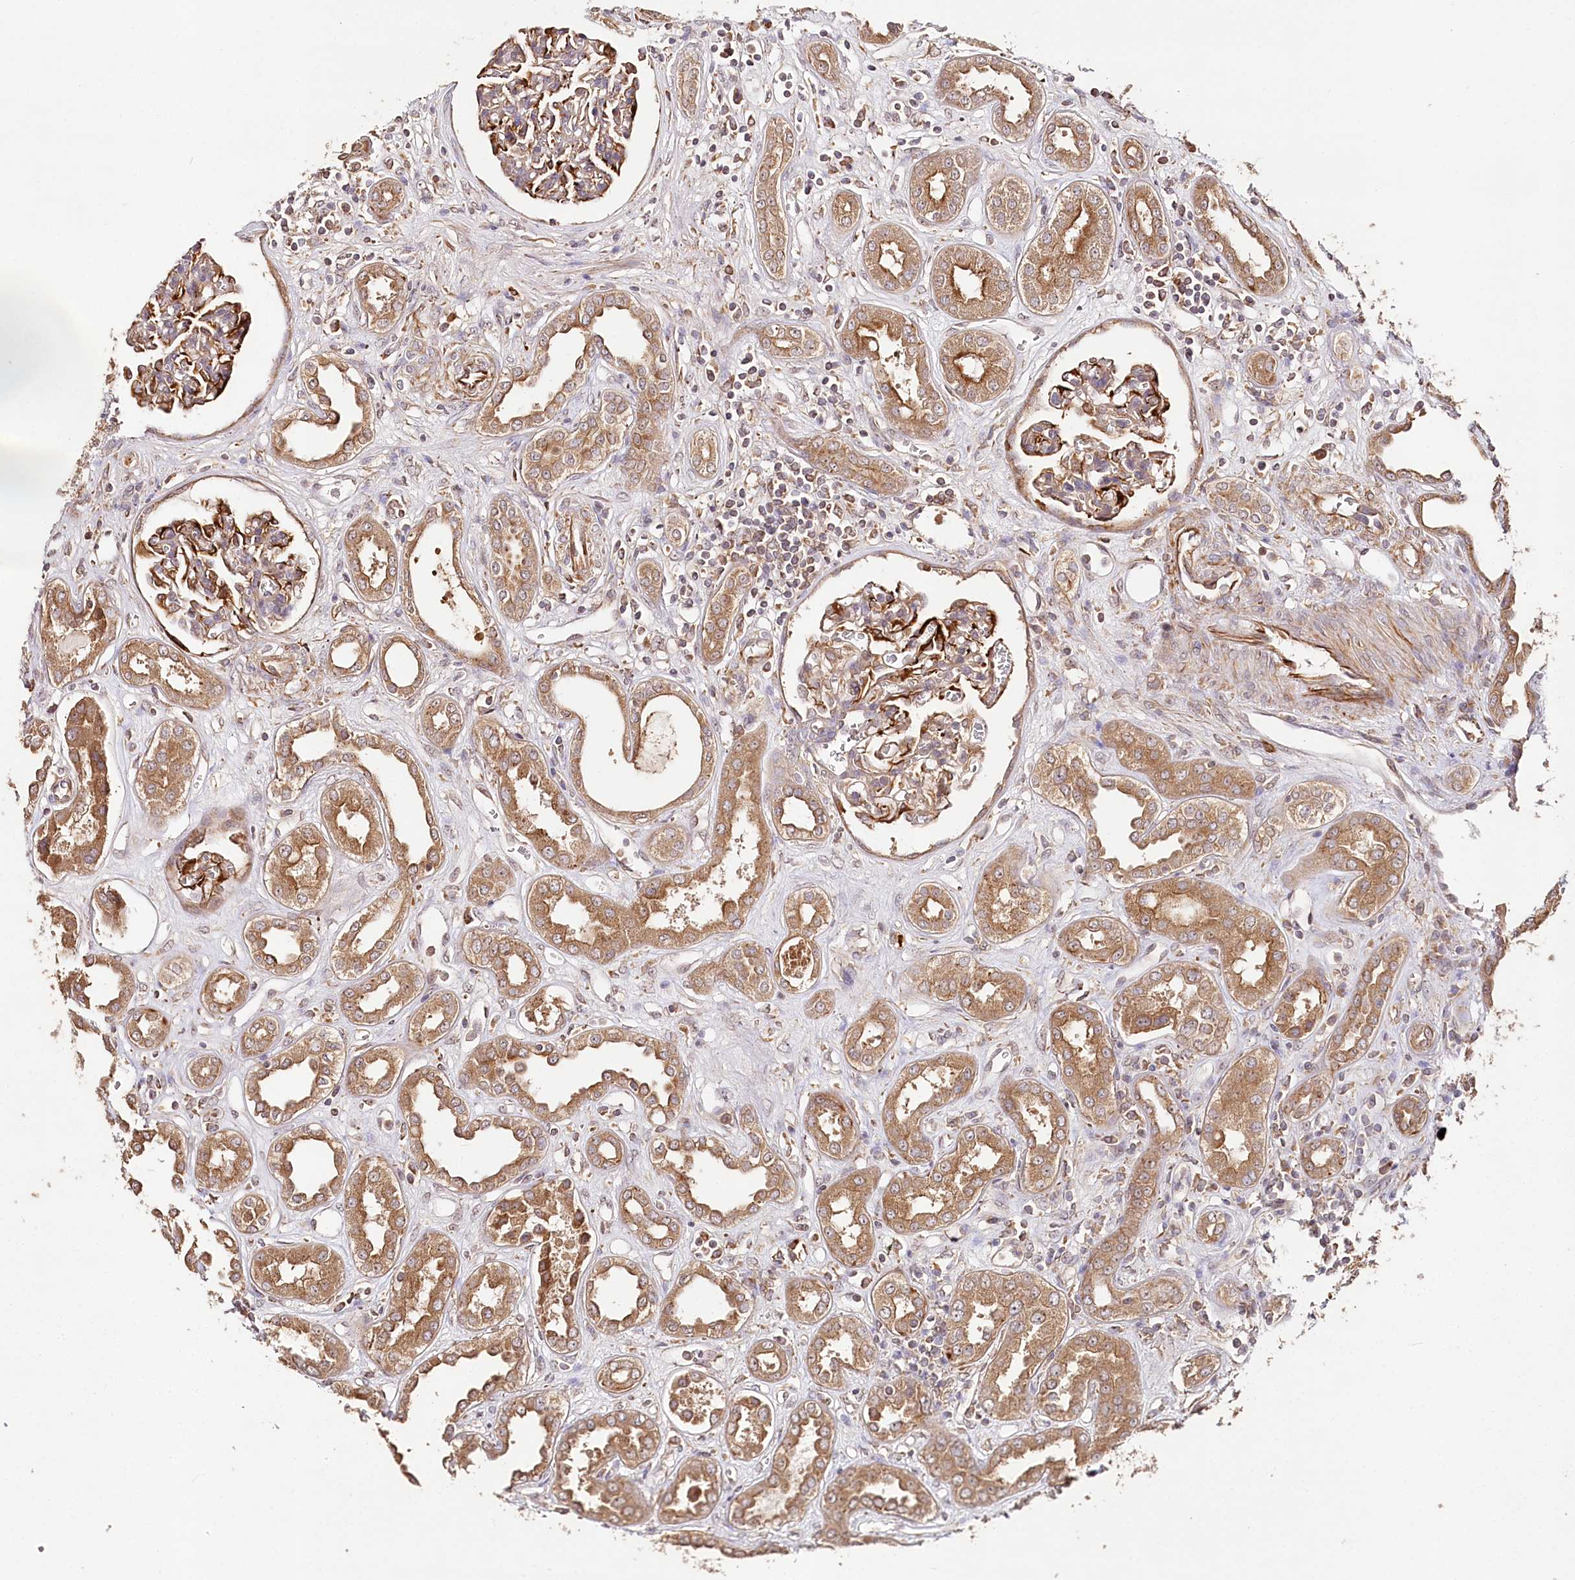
{"staining": {"intensity": "moderate", "quantity": ">75%", "location": "cytoplasmic/membranous"}, "tissue": "kidney", "cell_type": "Cells in glomeruli", "image_type": "normal", "snomed": [{"axis": "morphology", "description": "Normal tissue, NOS"}, {"axis": "topography", "description": "Kidney"}], "caption": "Immunohistochemical staining of normal human kidney reveals medium levels of moderate cytoplasmic/membranous staining in approximately >75% of cells in glomeruli. The protein is stained brown, and the nuclei are stained in blue (DAB (3,3'-diaminobenzidine) IHC with brightfield microscopy, high magnification).", "gene": "DMXL1", "patient": {"sex": "male", "age": 59}}